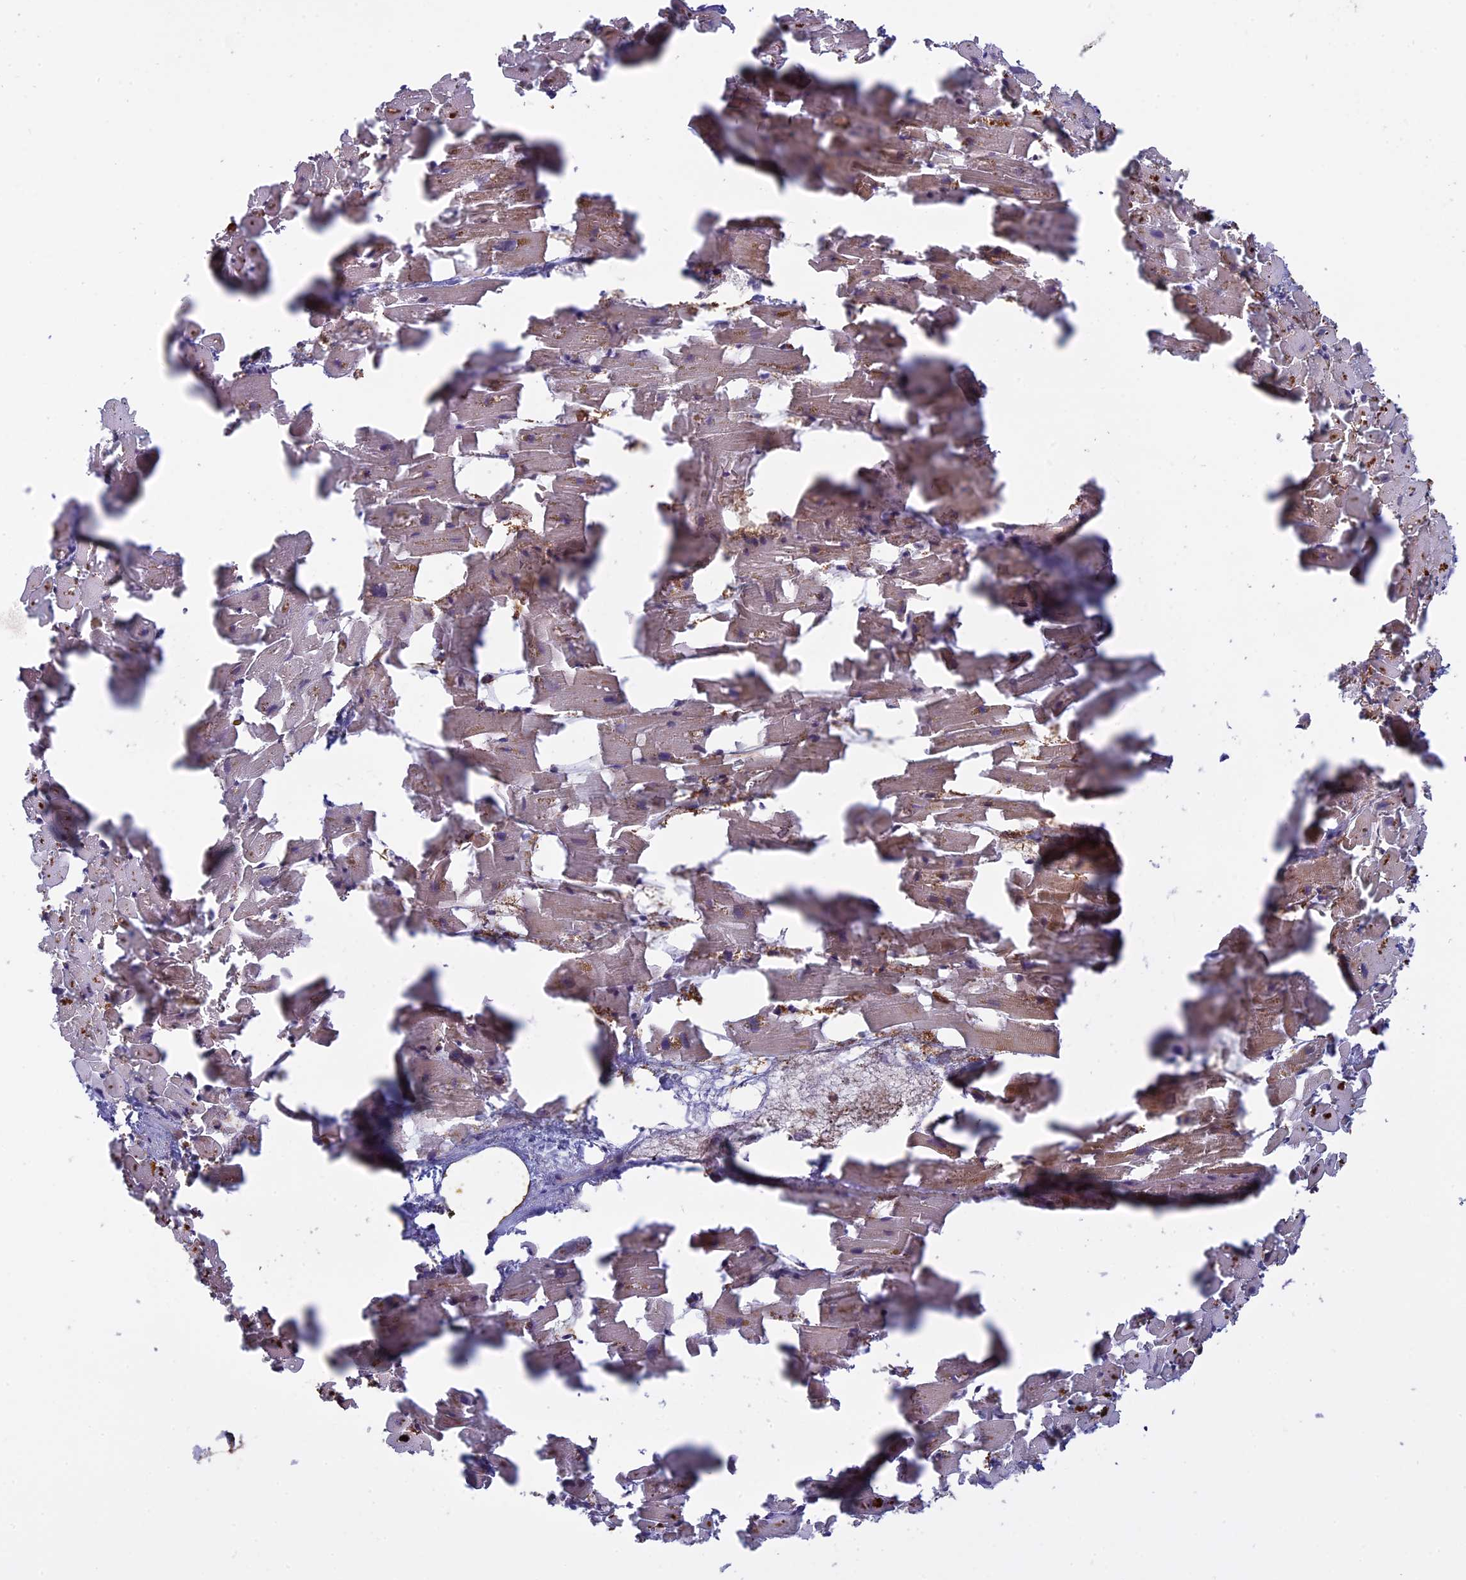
{"staining": {"intensity": "moderate", "quantity": "25%-75%", "location": "cytoplasmic/membranous"}, "tissue": "heart muscle", "cell_type": "Cardiomyocytes", "image_type": "normal", "snomed": [{"axis": "morphology", "description": "Normal tissue, NOS"}, {"axis": "topography", "description": "Heart"}], "caption": "Cardiomyocytes show moderate cytoplasmic/membranous expression in about 25%-75% of cells in unremarkable heart muscle.", "gene": "TMEM208", "patient": {"sex": "female", "age": 64}}